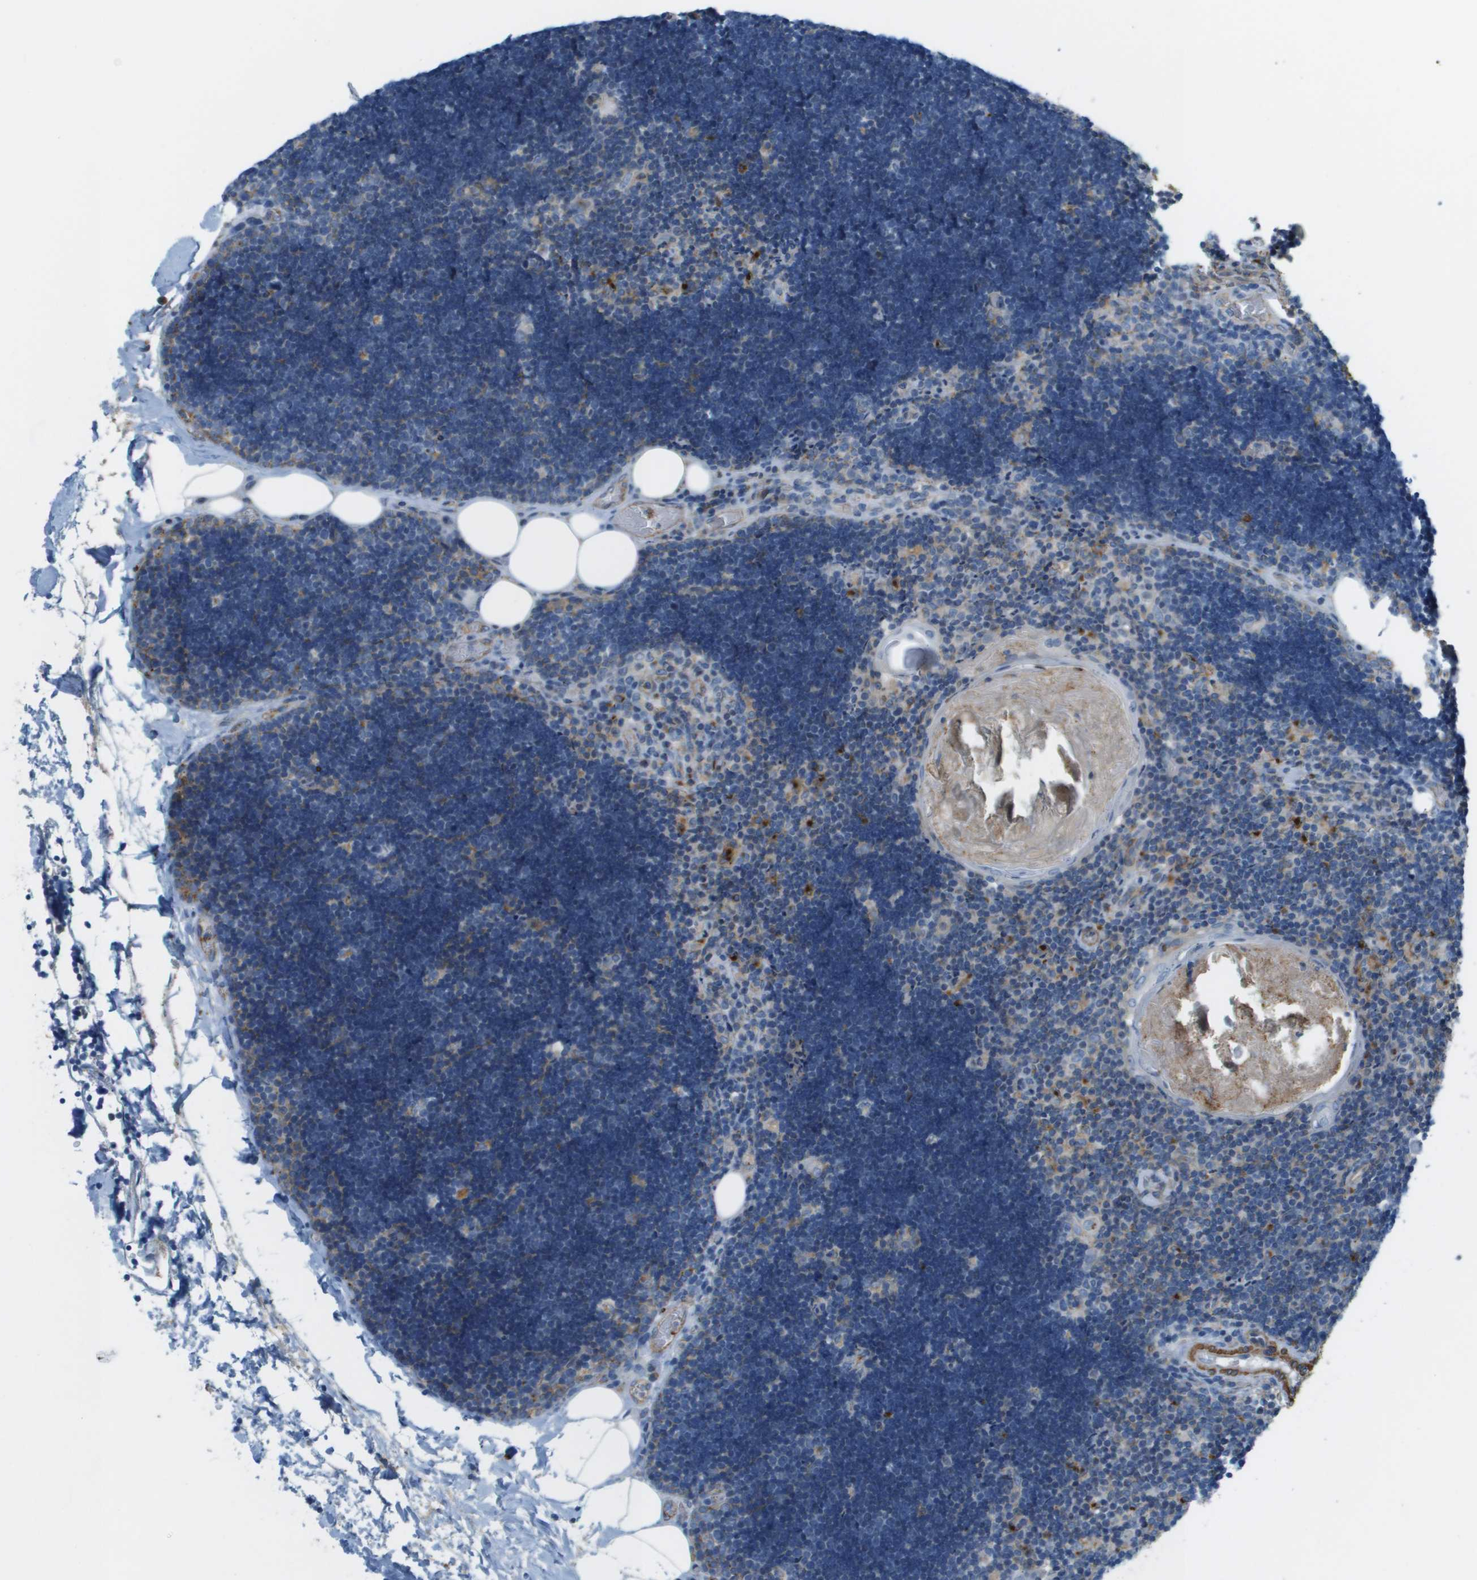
{"staining": {"intensity": "moderate", "quantity": "<25%", "location": "cytoplasmic/membranous"}, "tissue": "lymph node", "cell_type": "Germinal center cells", "image_type": "normal", "snomed": [{"axis": "morphology", "description": "Normal tissue, NOS"}, {"axis": "topography", "description": "Lymph node"}], "caption": "High-magnification brightfield microscopy of normal lymph node stained with DAB (3,3'-diaminobenzidine) (brown) and counterstained with hematoxylin (blue). germinal center cells exhibit moderate cytoplasmic/membranous expression is appreciated in approximately<25% of cells.", "gene": "MYH11", "patient": {"sex": "male", "age": 33}}